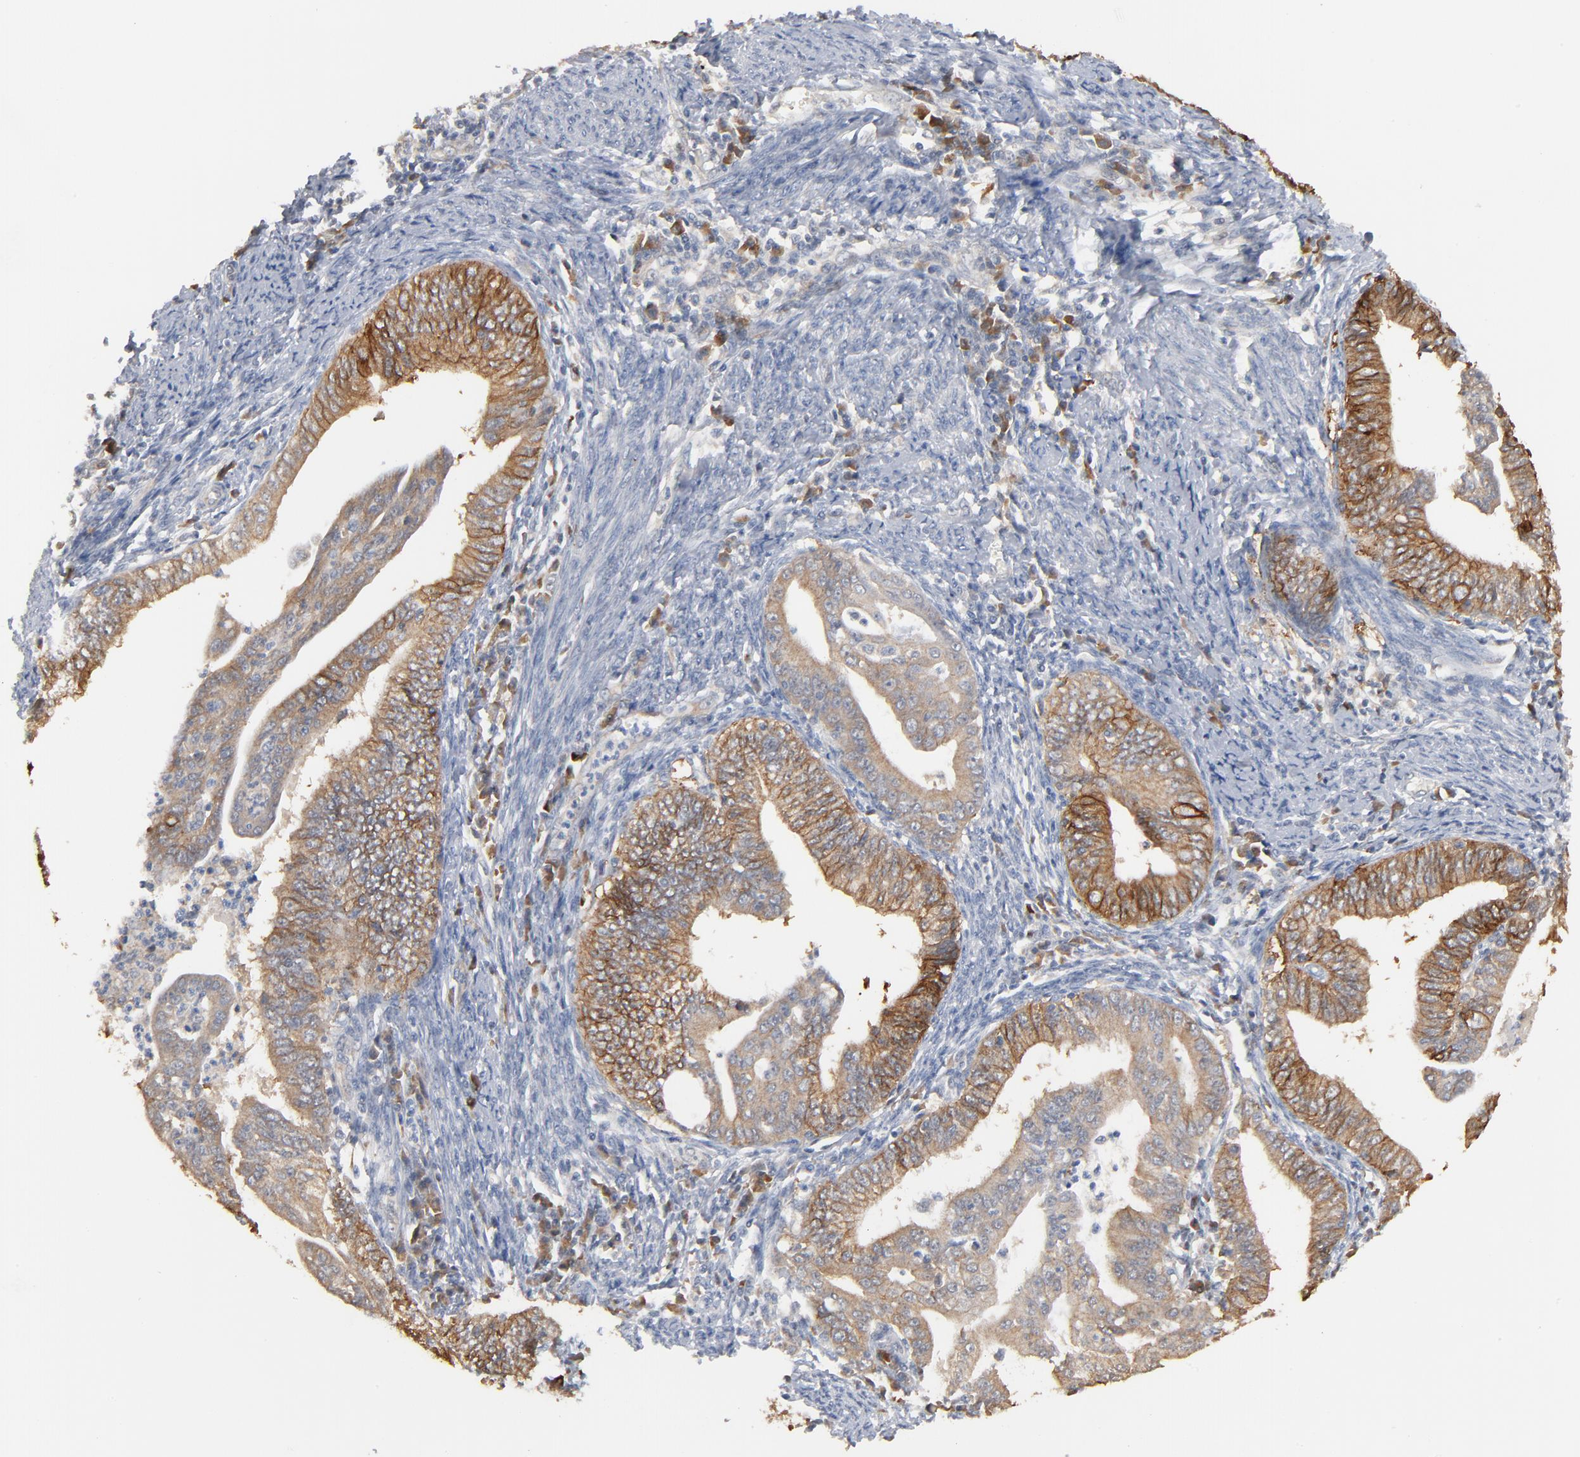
{"staining": {"intensity": "moderate", "quantity": "25%-75%", "location": "cytoplasmic/membranous"}, "tissue": "endometrial cancer", "cell_type": "Tumor cells", "image_type": "cancer", "snomed": [{"axis": "morphology", "description": "Adenocarcinoma, NOS"}, {"axis": "topography", "description": "Endometrium"}], "caption": "Endometrial cancer (adenocarcinoma) stained for a protein (brown) demonstrates moderate cytoplasmic/membranous positive expression in about 25%-75% of tumor cells.", "gene": "EPCAM", "patient": {"sex": "female", "age": 66}}